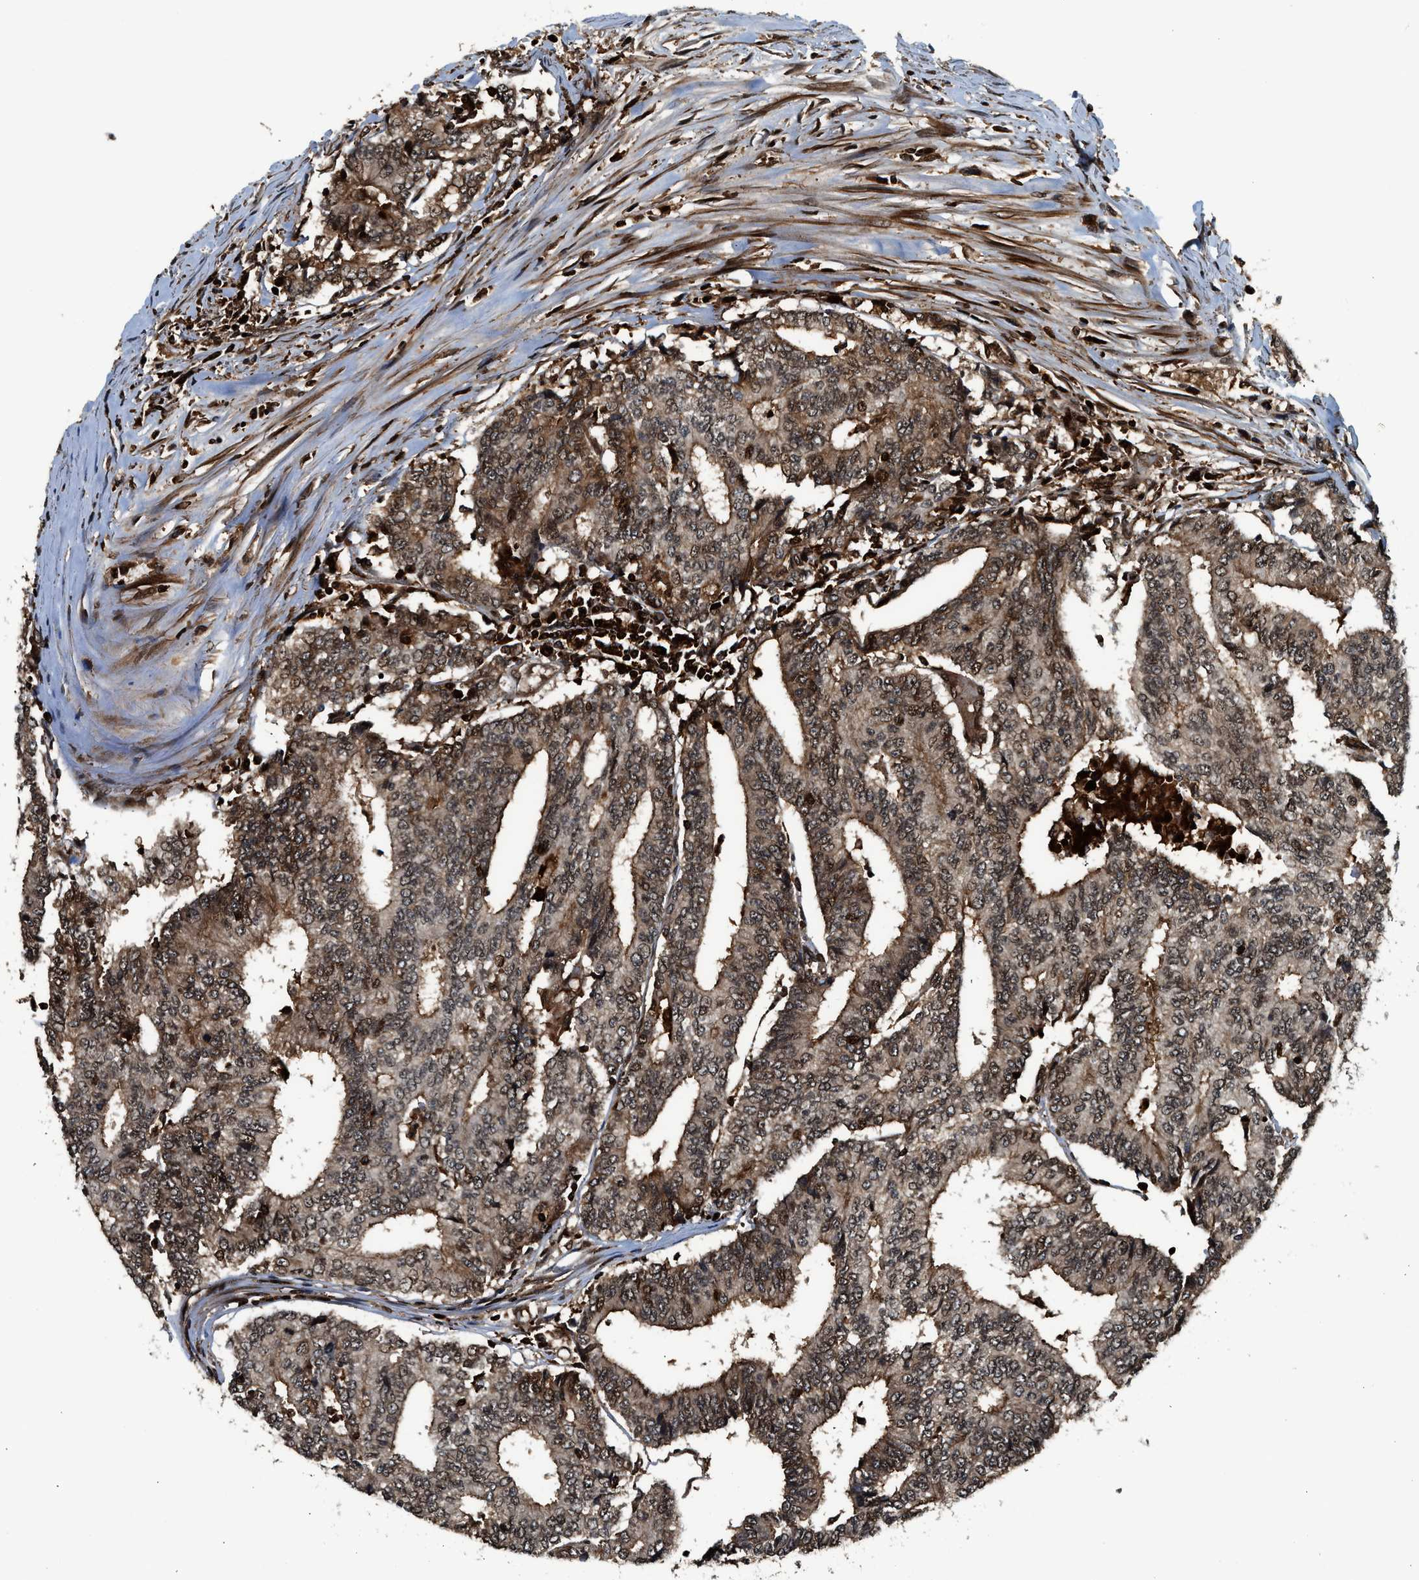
{"staining": {"intensity": "strong", "quantity": ">75%", "location": "cytoplasmic/membranous,nuclear"}, "tissue": "prostate cancer", "cell_type": "Tumor cells", "image_type": "cancer", "snomed": [{"axis": "morphology", "description": "Normal tissue, NOS"}, {"axis": "morphology", "description": "Adenocarcinoma, High grade"}, {"axis": "topography", "description": "Prostate"}, {"axis": "topography", "description": "Seminal veicle"}], "caption": "There is high levels of strong cytoplasmic/membranous and nuclear positivity in tumor cells of prostate cancer (adenocarcinoma (high-grade)), as demonstrated by immunohistochemical staining (brown color).", "gene": "MDM2", "patient": {"sex": "male", "age": 55}}